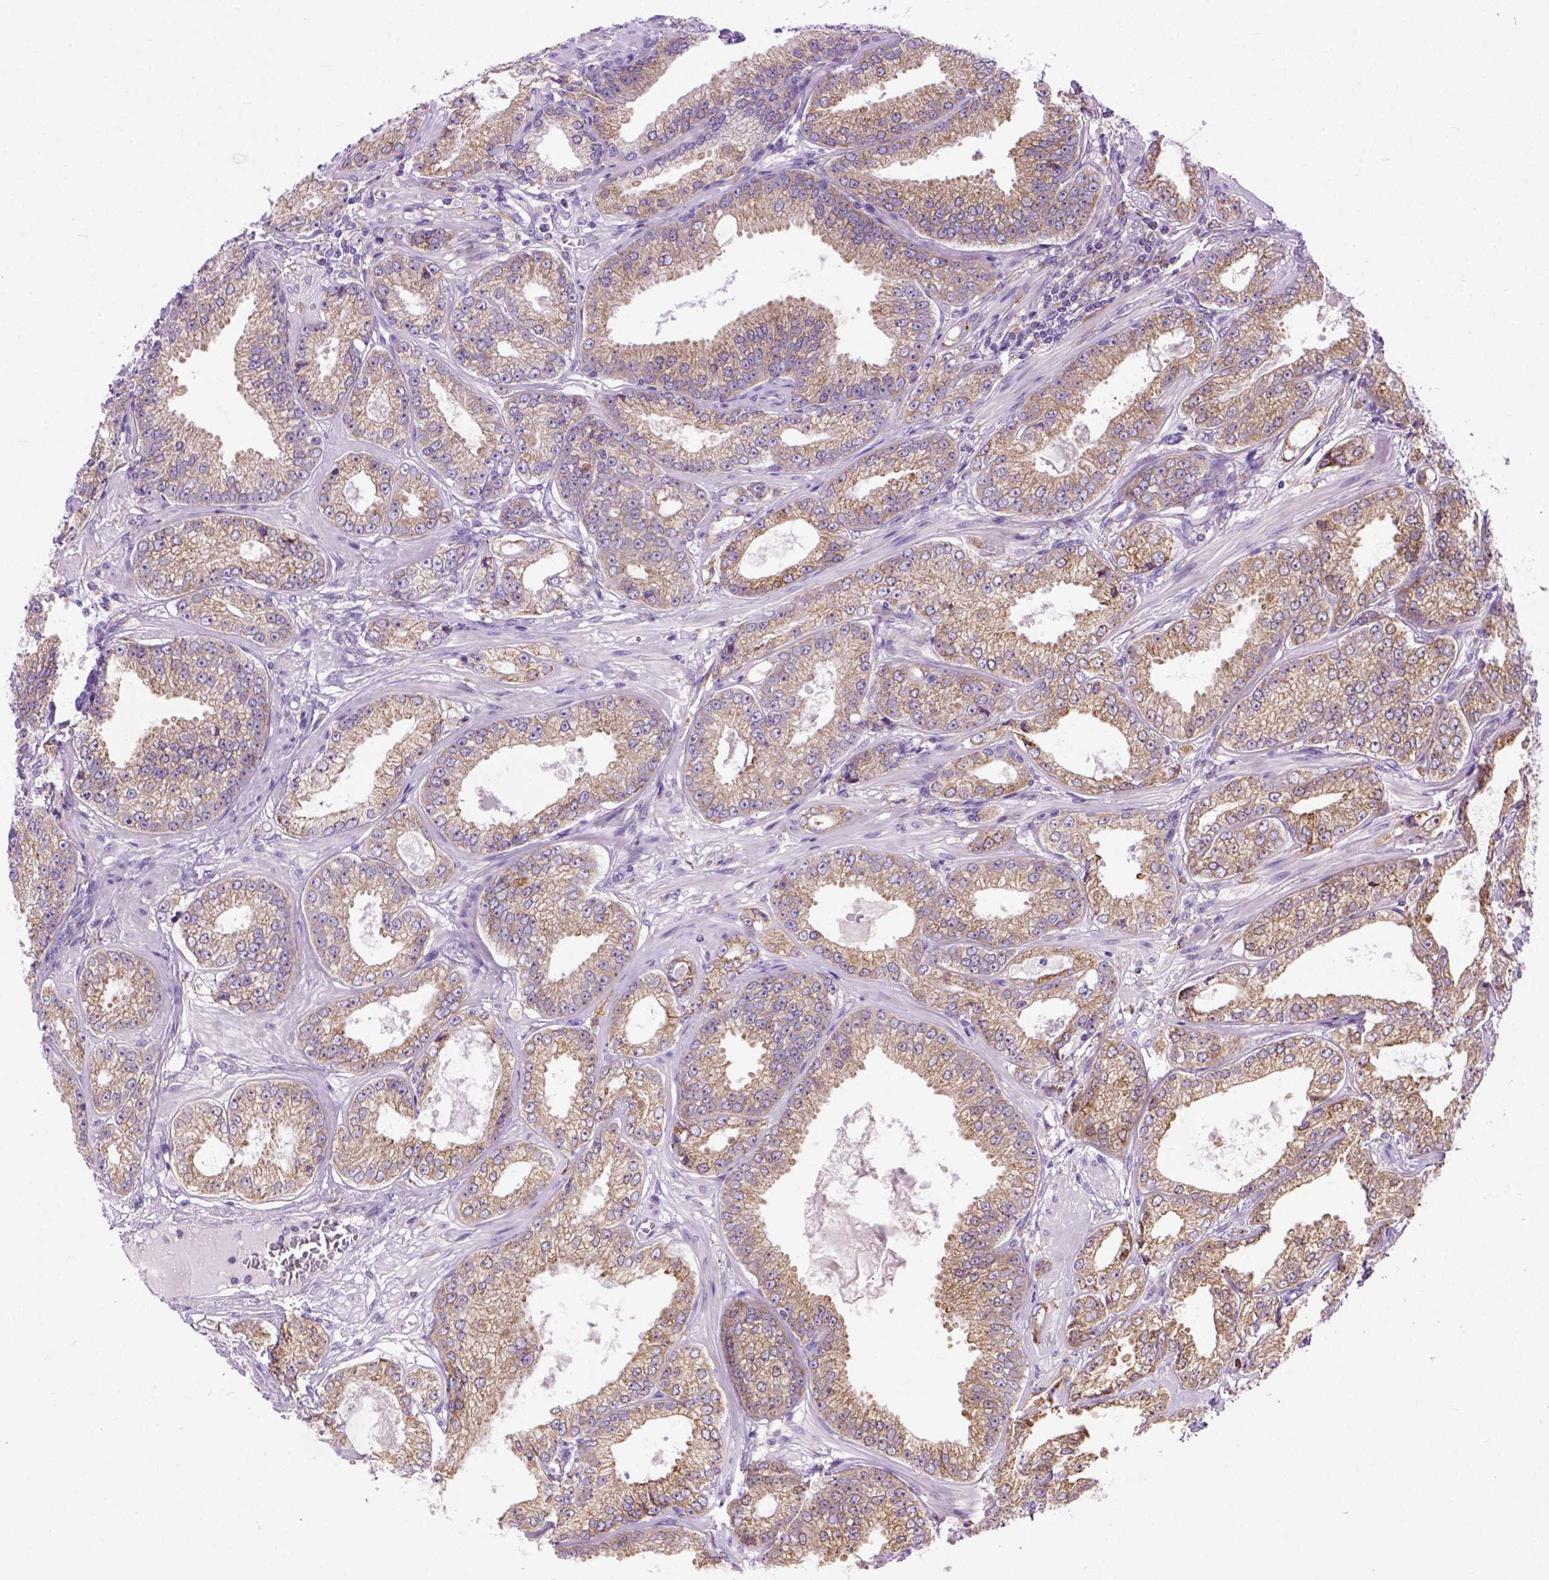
{"staining": {"intensity": "moderate", "quantity": ">75%", "location": "cytoplasmic/membranous"}, "tissue": "prostate cancer", "cell_type": "Tumor cells", "image_type": "cancer", "snomed": [{"axis": "morphology", "description": "Adenocarcinoma, NOS"}, {"axis": "topography", "description": "Prostate"}], "caption": "Immunohistochemical staining of human prostate adenocarcinoma exhibits medium levels of moderate cytoplasmic/membranous expression in about >75% of tumor cells.", "gene": "PLK4", "patient": {"sex": "male", "age": 64}}